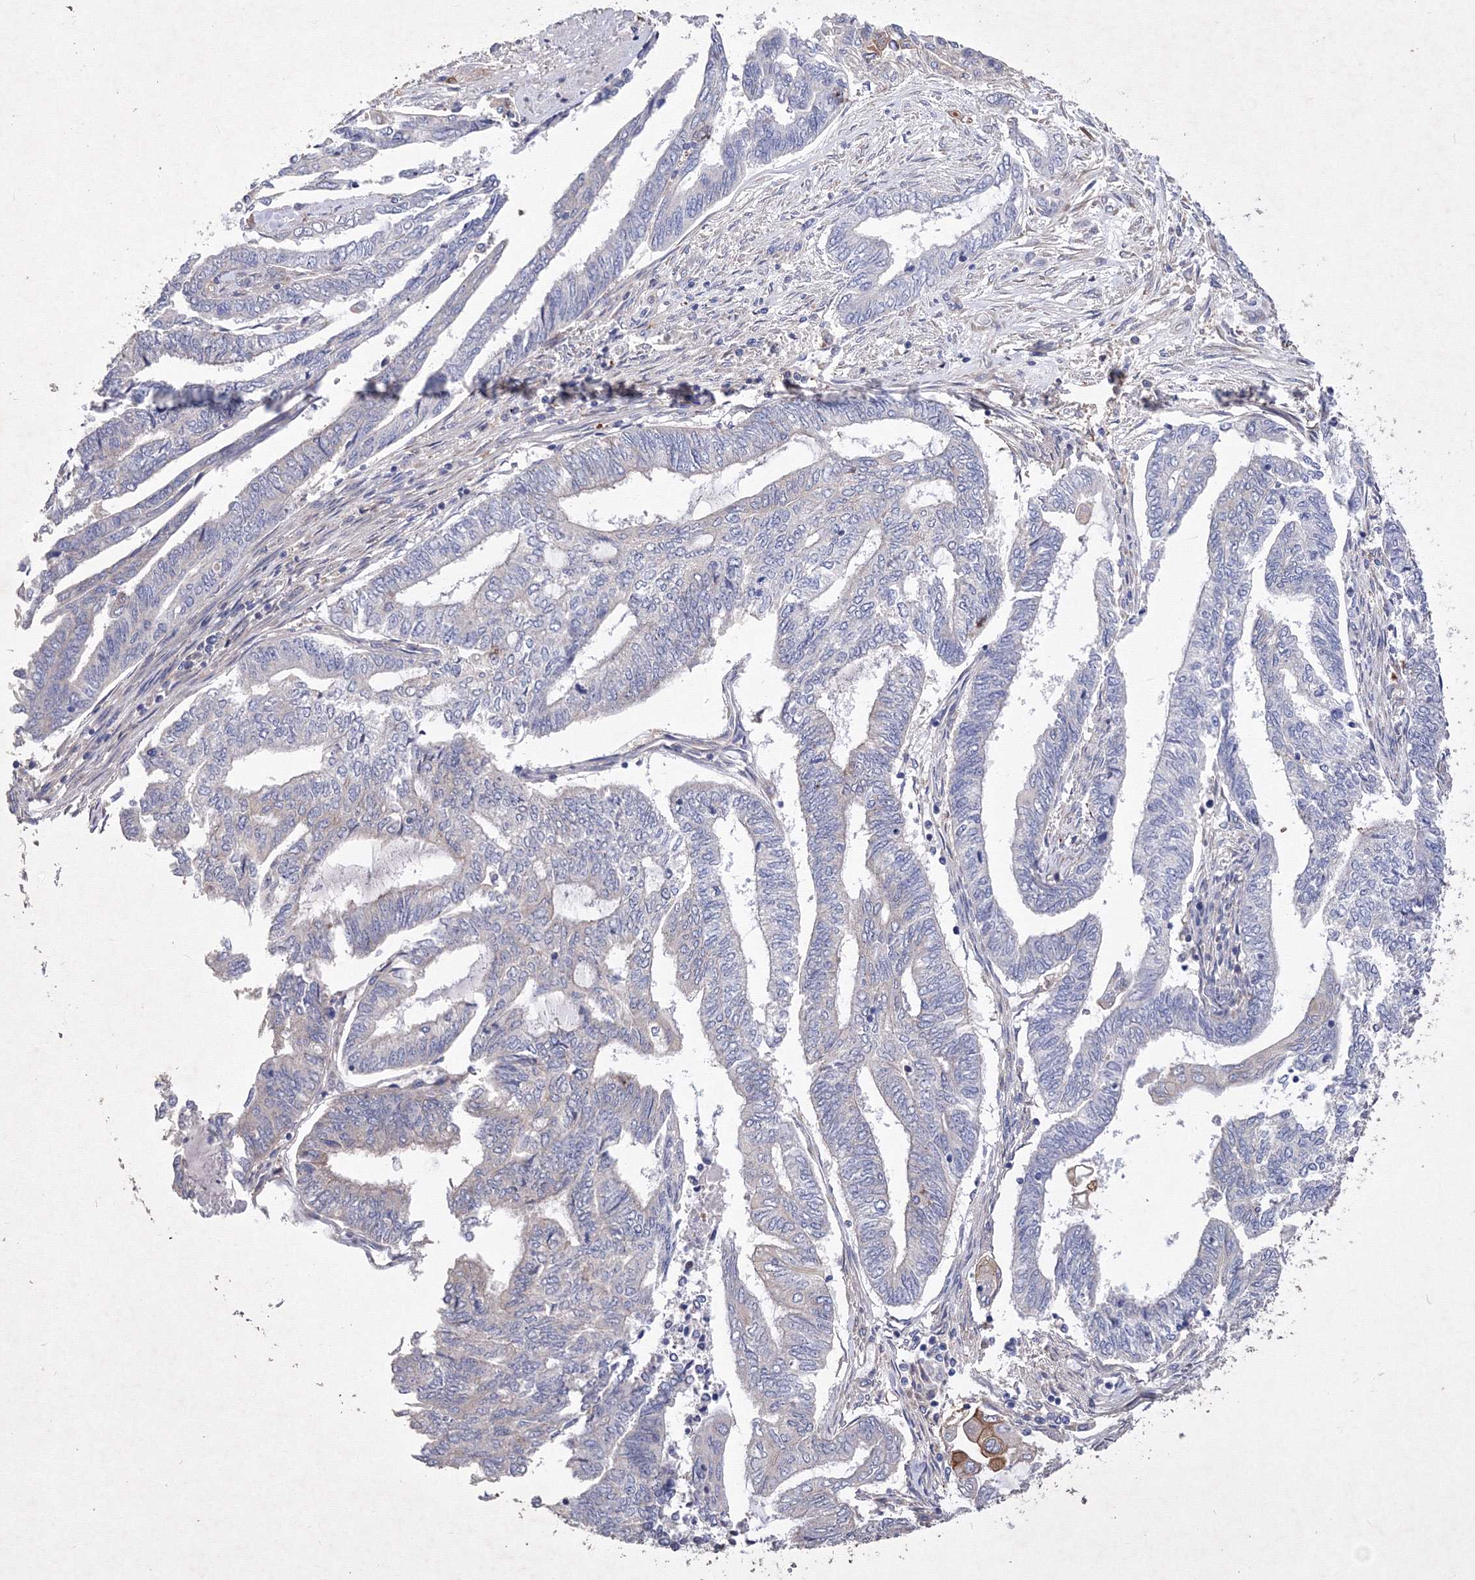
{"staining": {"intensity": "negative", "quantity": "none", "location": "none"}, "tissue": "endometrial cancer", "cell_type": "Tumor cells", "image_type": "cancer", "snomed": [{"axis": "morphology", "description": "Adenocarcinoma, NOS"}, {"axis": "topography", "description": "Uterus"}, {"axis": "topography", "description": "Endometrium"}], "caption": "Adenocarcinoma (endometrial) was stained to show a protein in brown. There is no significant positivity in tumor cells.", "gene": "SNX18", "patient": {"sex": "female", "age": 70}}